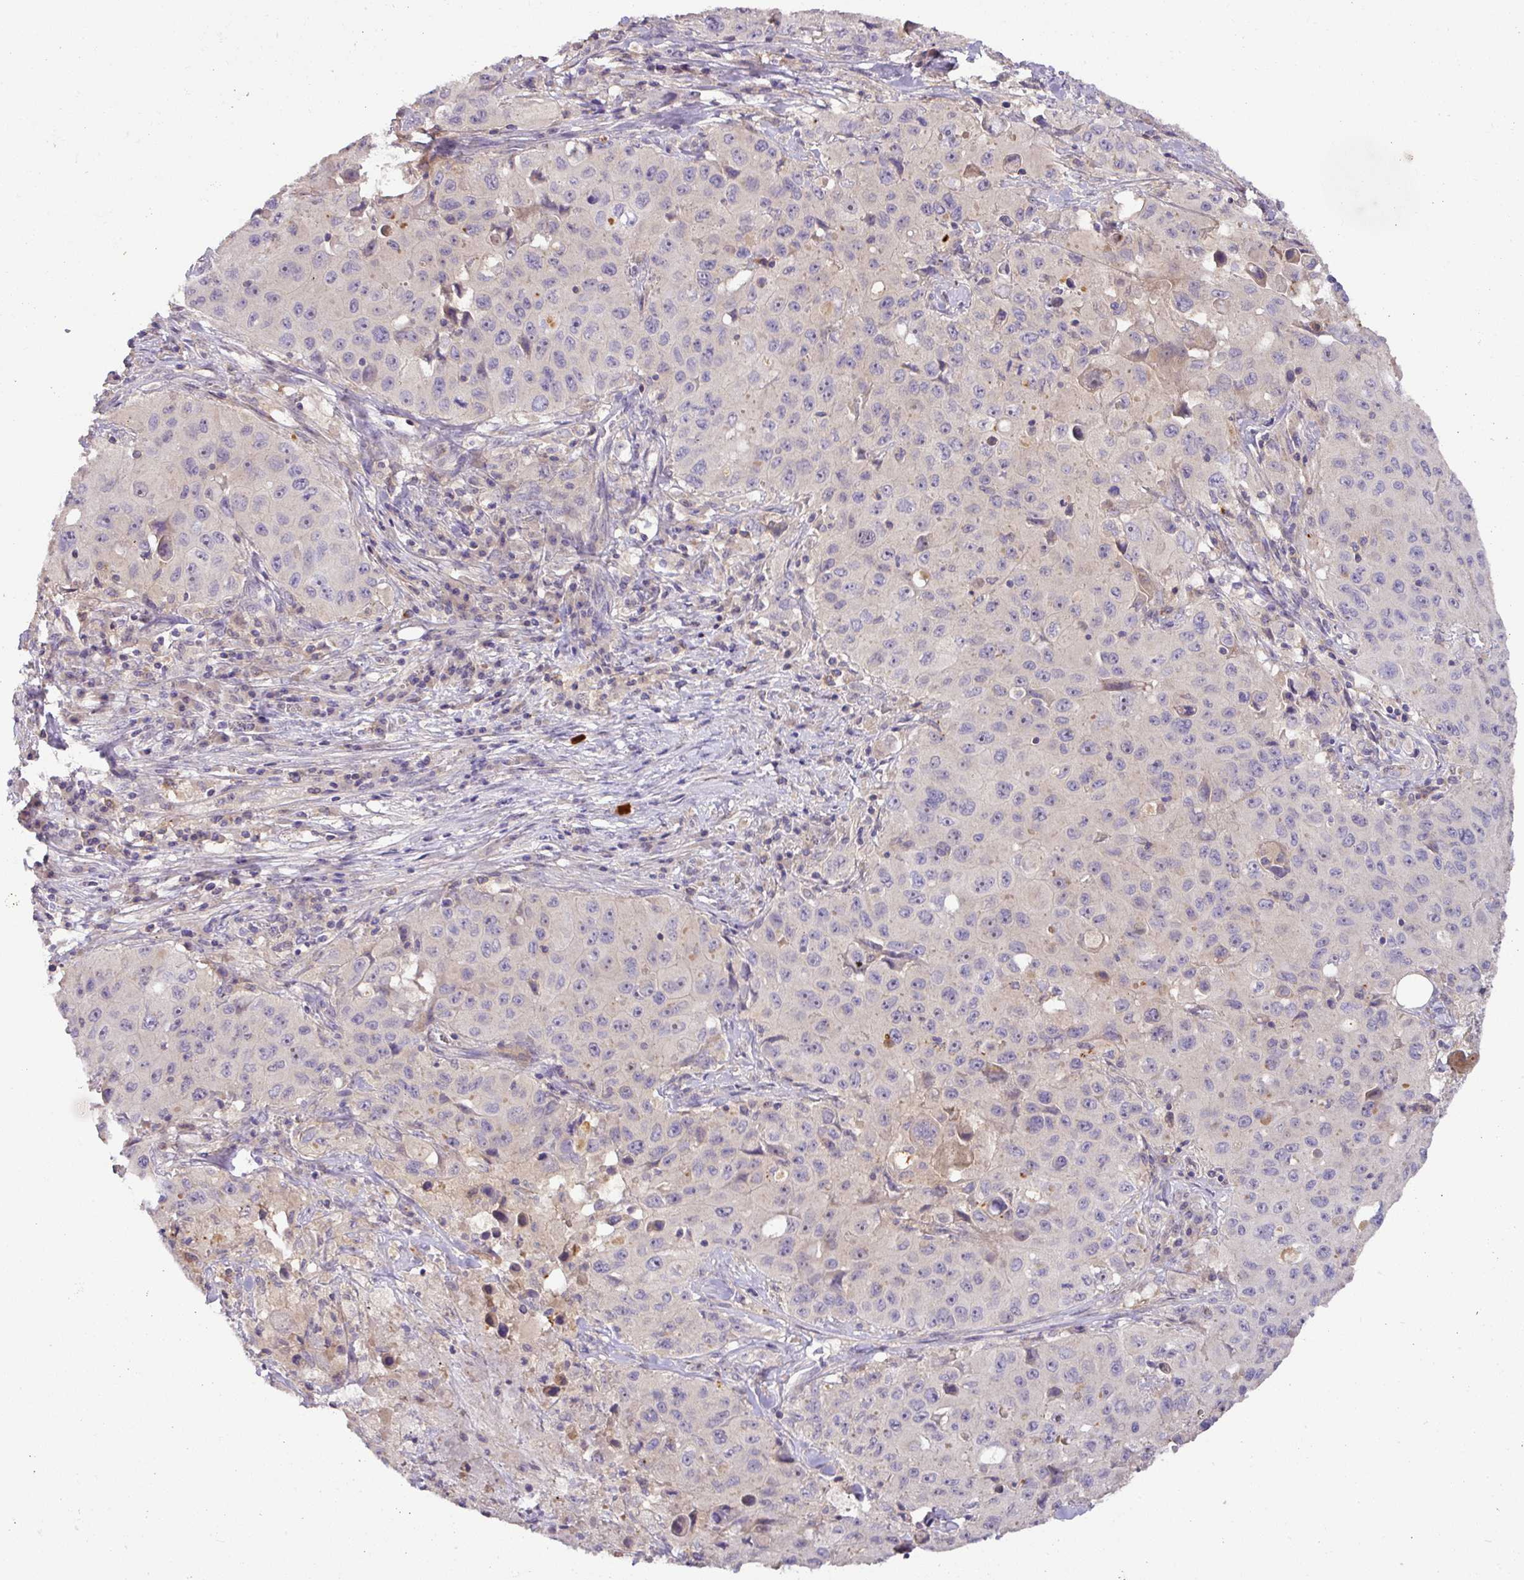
{"staining": {"intensity": "negative", "quantity": "none", "location": "none"}, "tissue": "lung cancer", "cell_type": "Tumor cells", "image_type": "cancer", "snomed": [{"axis": "morphology", "description": "Squamous cell carcinoma, NOS"}, {"axis": "topography", "description": "Lung"}], "caption": "Immunohistochemical staining of human squamous cell carcinoma (lung) shows no significant staining in tumor cells.", "gene": "HOXC13", "patient": {"sex": "male", "age": 63}}